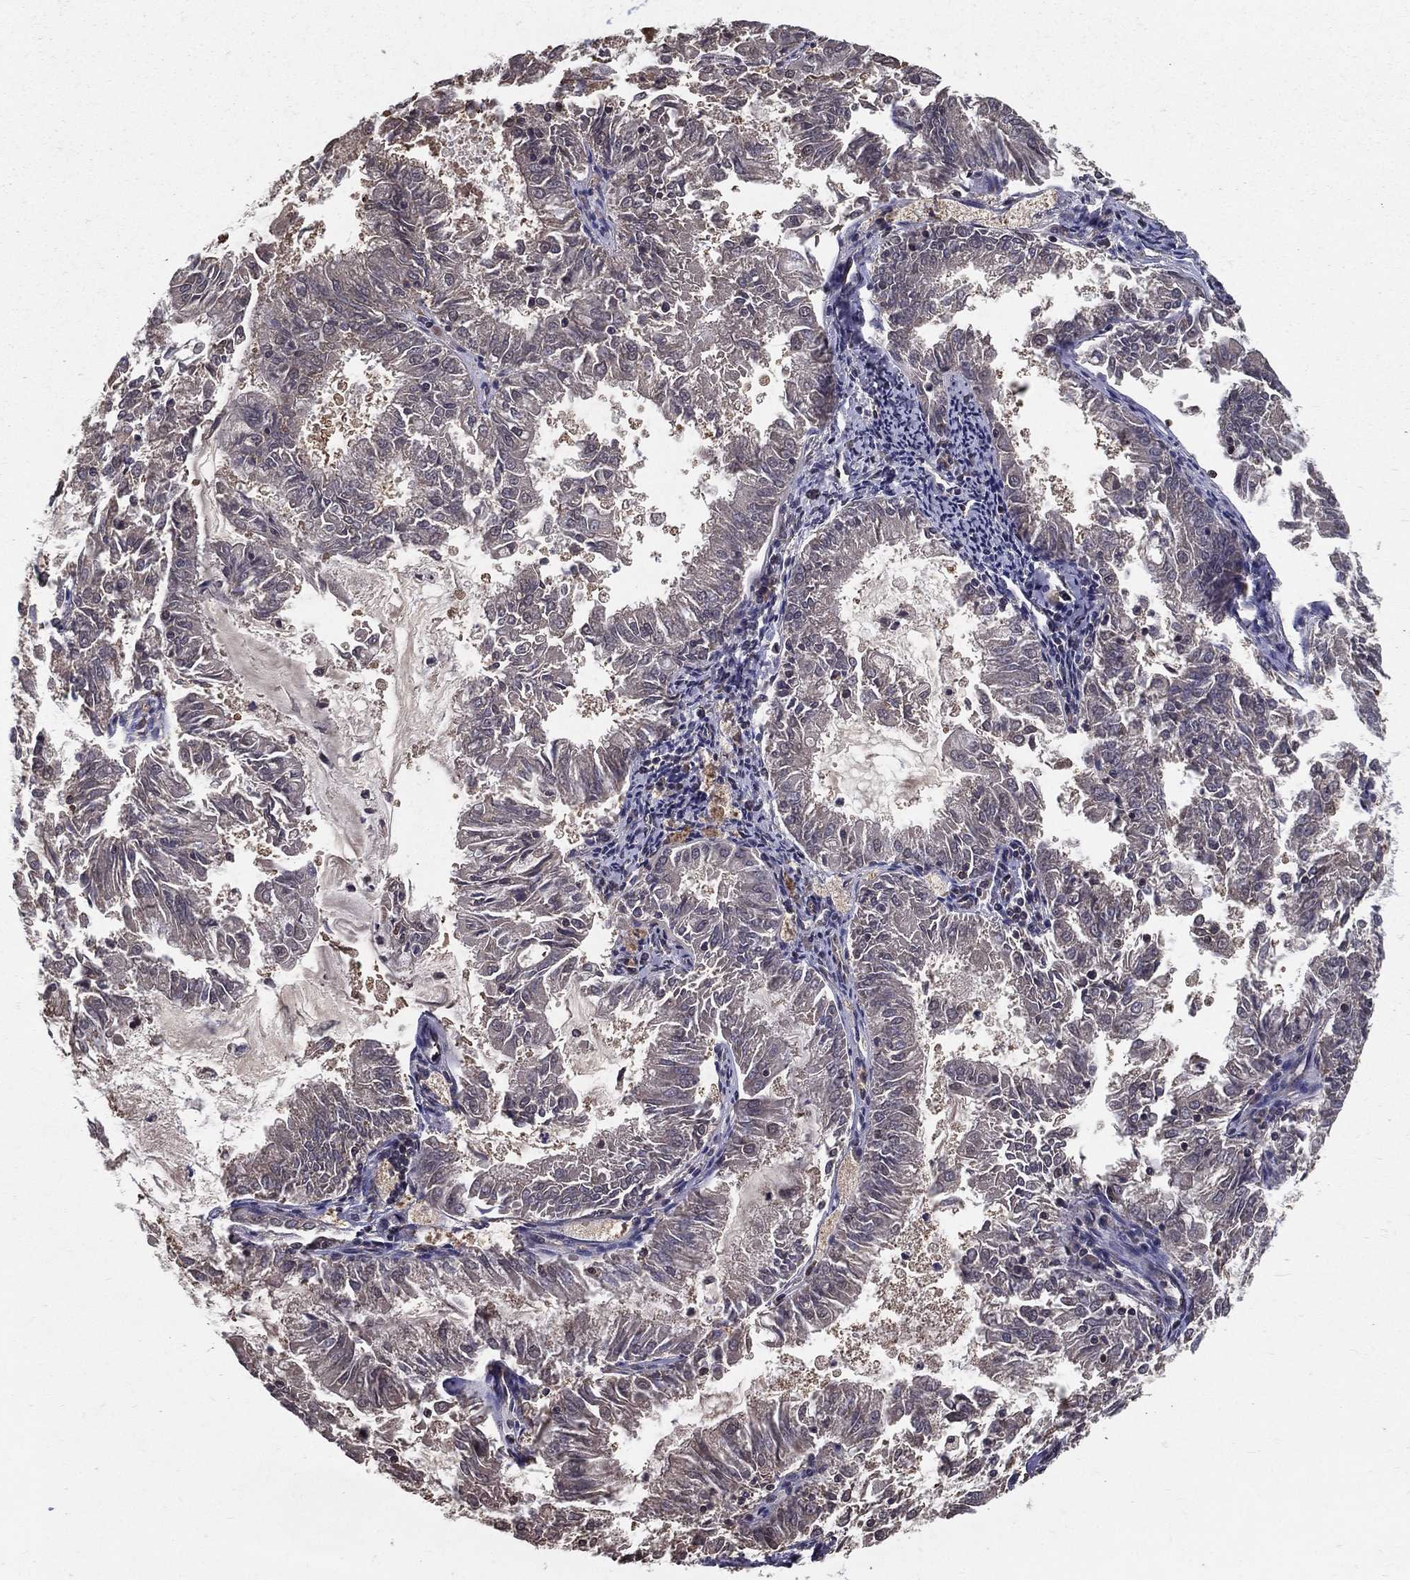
{"staining": {"intensity": "negative", "quantity": "none", "location": "none"}, "tissue": "endometrial cancer", "cell_type": "Tumor cells", "image_type": "cancer", "snomed": [{"axis": "morphology", "description": "Adenocarcinoma, NOS"}, {"axis": "topography", "description": "Endometrium"}], "caption": "A high-resolution histopathology image shows IHC staining of endometrial adenocarcinoma, which displays no significant staining in tumor cells.", "gene": "CERS2", "patient": {"sex": "female", "age": 57}}